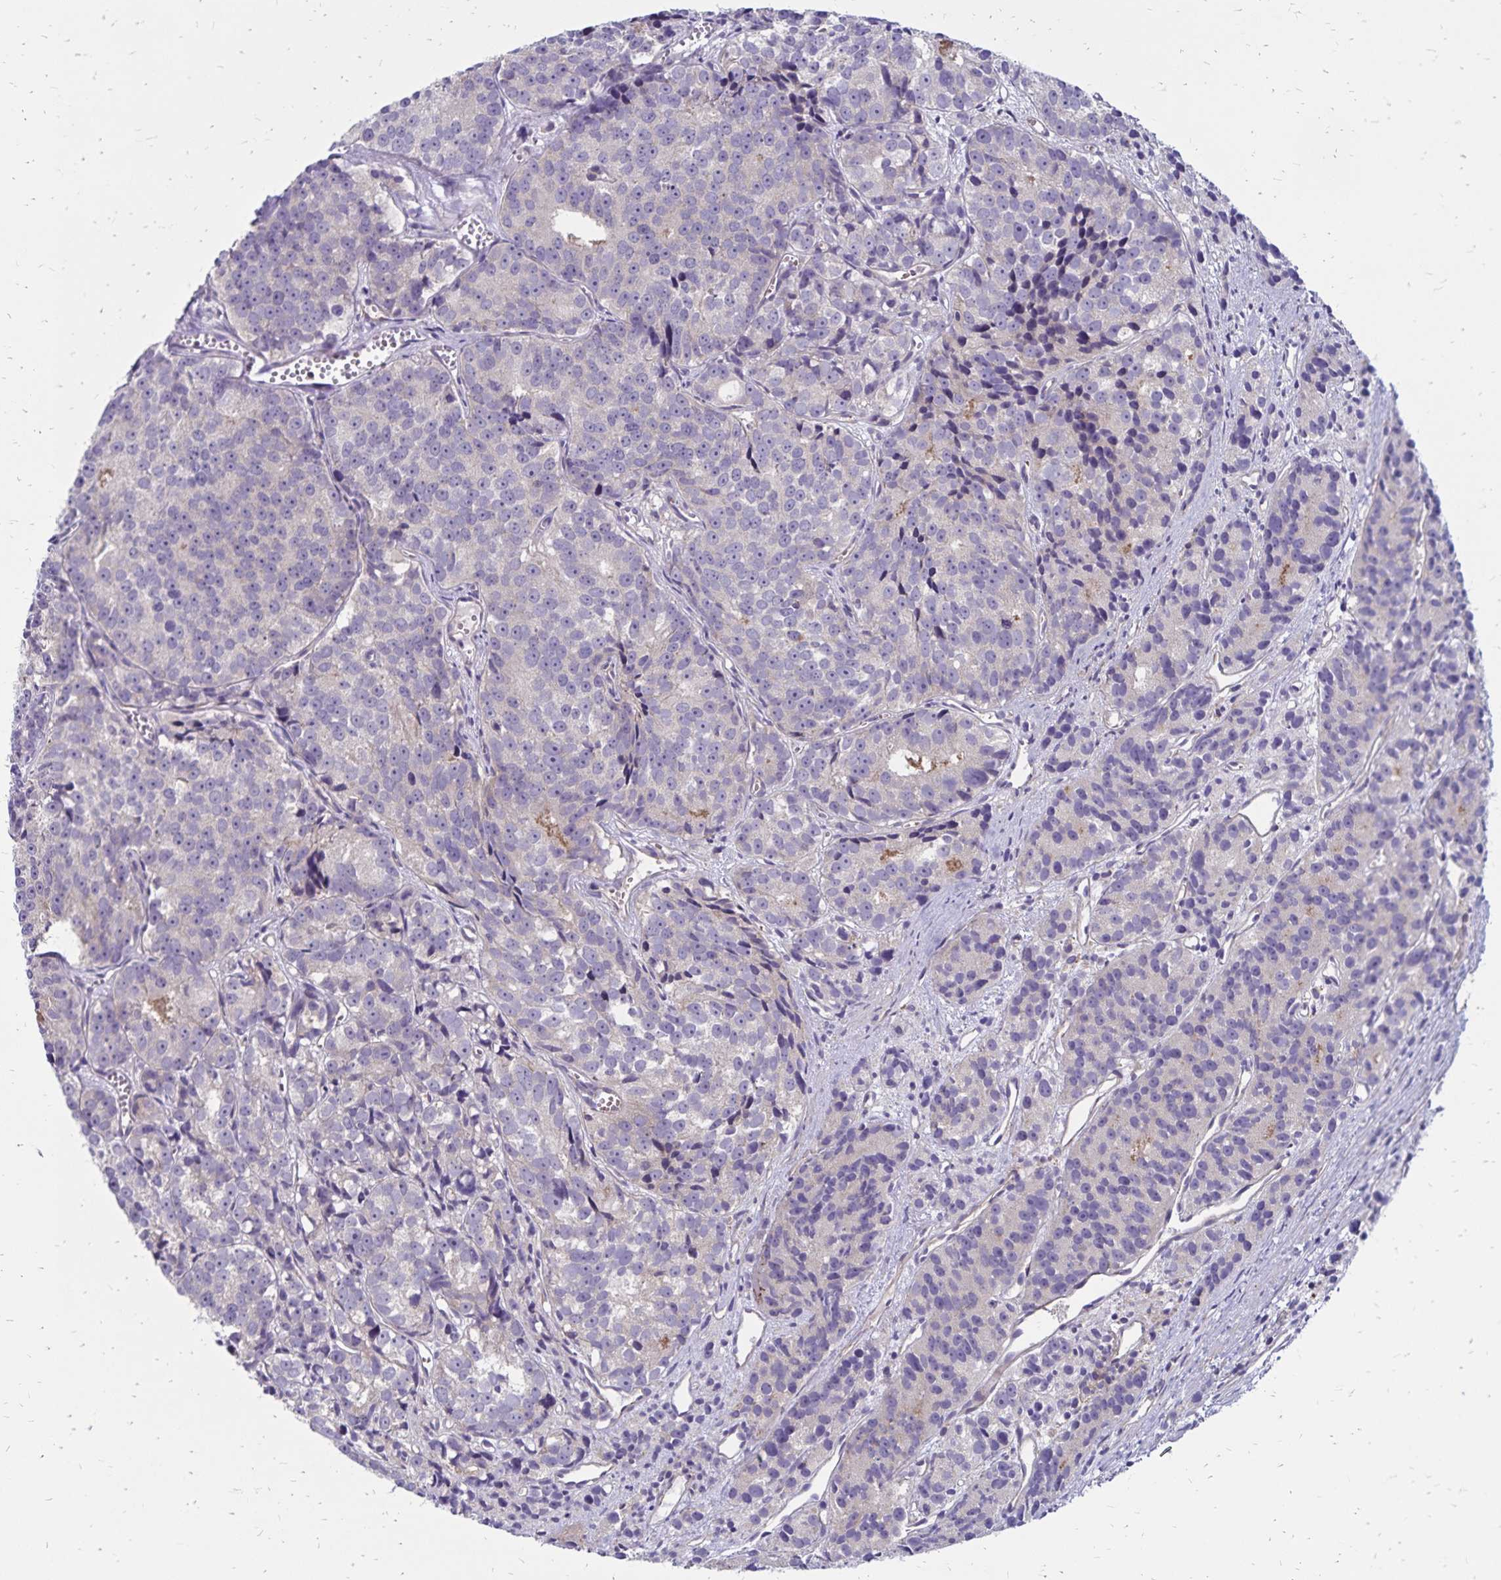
{"staining": {"intensity": "negative", "quantity": "none", "location": "none"}, "tissue": "prostate cancer", "cell_type": "Tumor cells", "image_type": "cancer", "snomed": [{"axis": "morphology", "description": "Adenocarcinoma, High grade"}, {"axis": "topography", "description": "Prostate"}], "caption": "The photomicrograph shows no significant staining in tumor cells of prostate adenocarcinoma (high-grade).", "gene": "FSD1", "patient": {"sex": "male", "age": 77}}